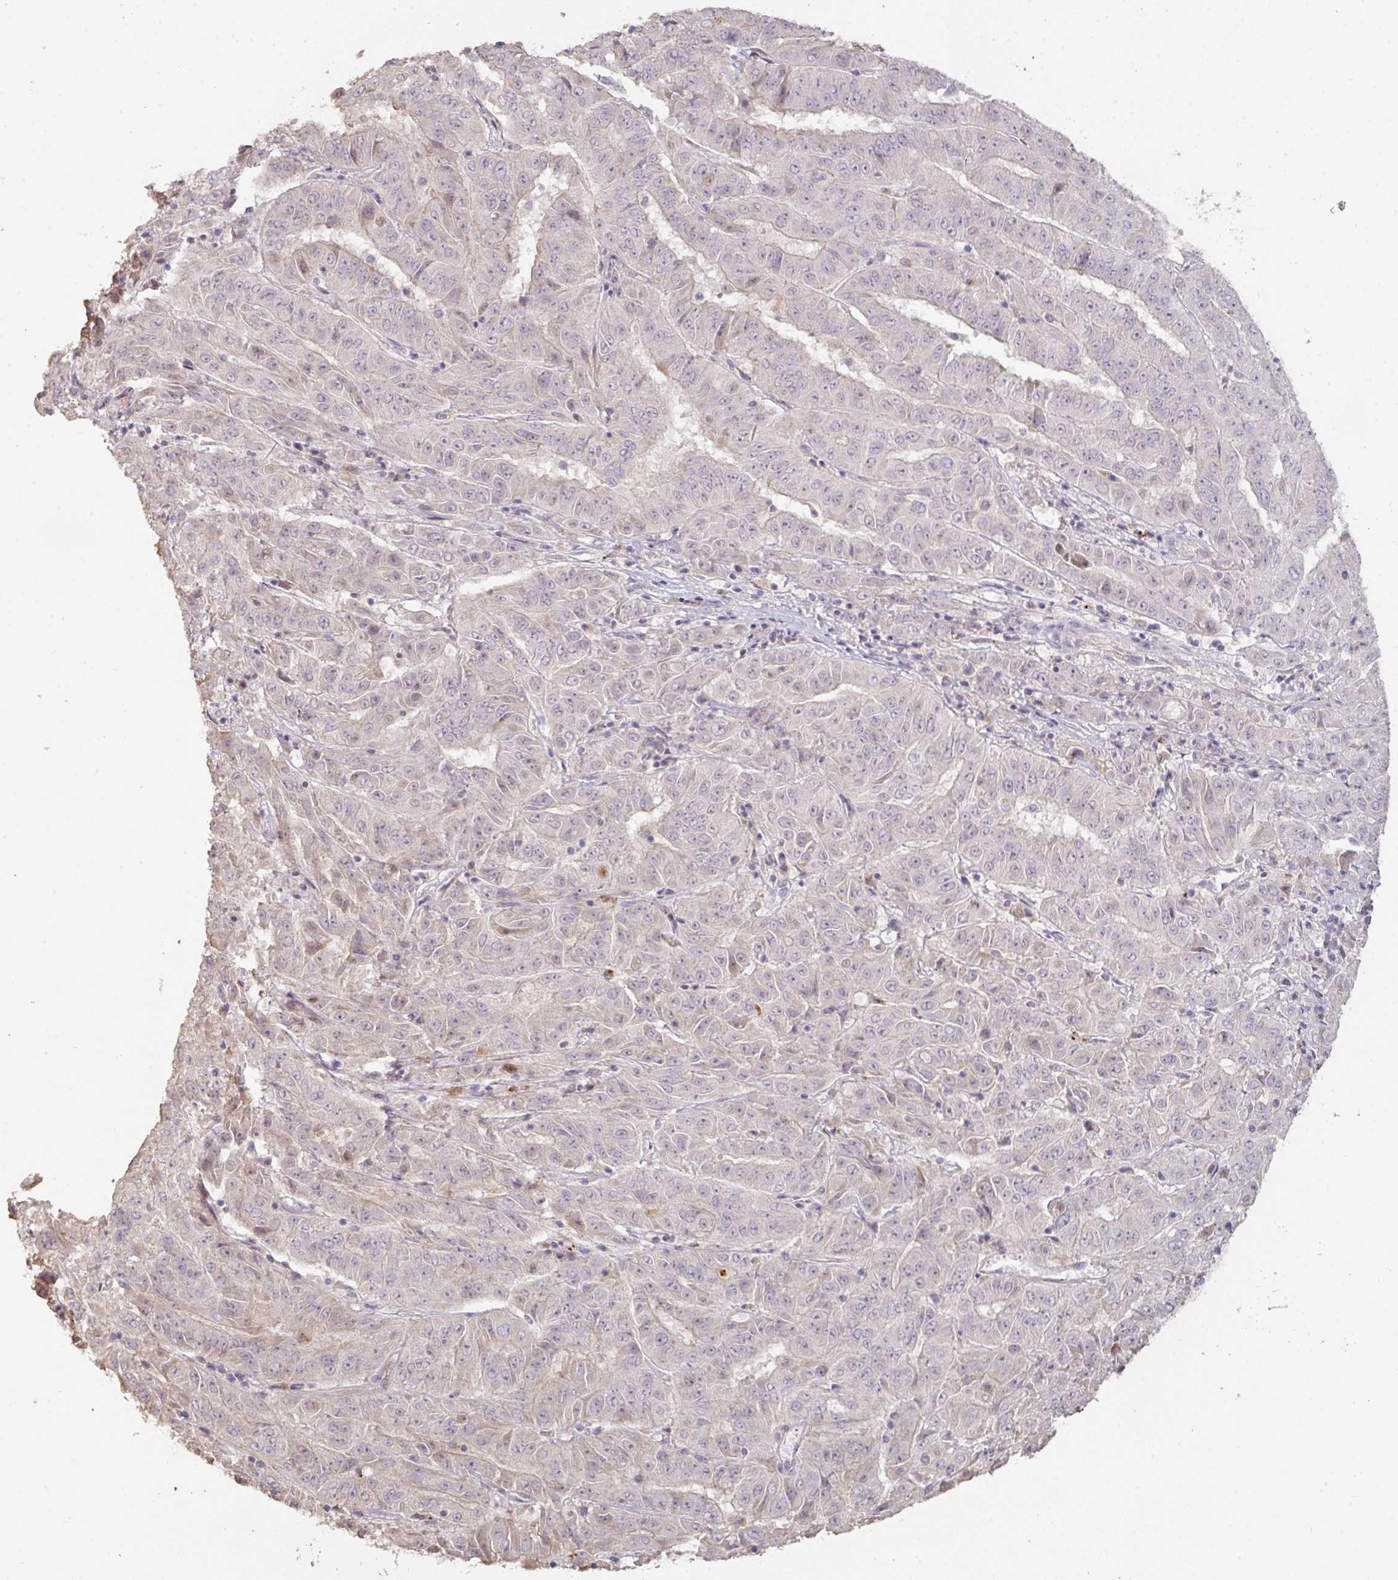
{"staining": {"intensity": "negative", "quantity": "none", "location": "none"}, "tissue": "pancreatic cancer", "cell_type": "Tumor cells", "image_type": "cancer", "snomed": [{"axis": "morphology", "description": "Adenocarcinoma, NOS"}, {"axis": "topography", "description": "Pancreas"}], "caption": "A high-resolution photomicrograph shows IHC staining of pancreatic cancer (adenocarcinoma), which displays no significant positivity in tumor cells.", "gene": "CXCR5", "patient": {"sex": "male", "age": 63}}